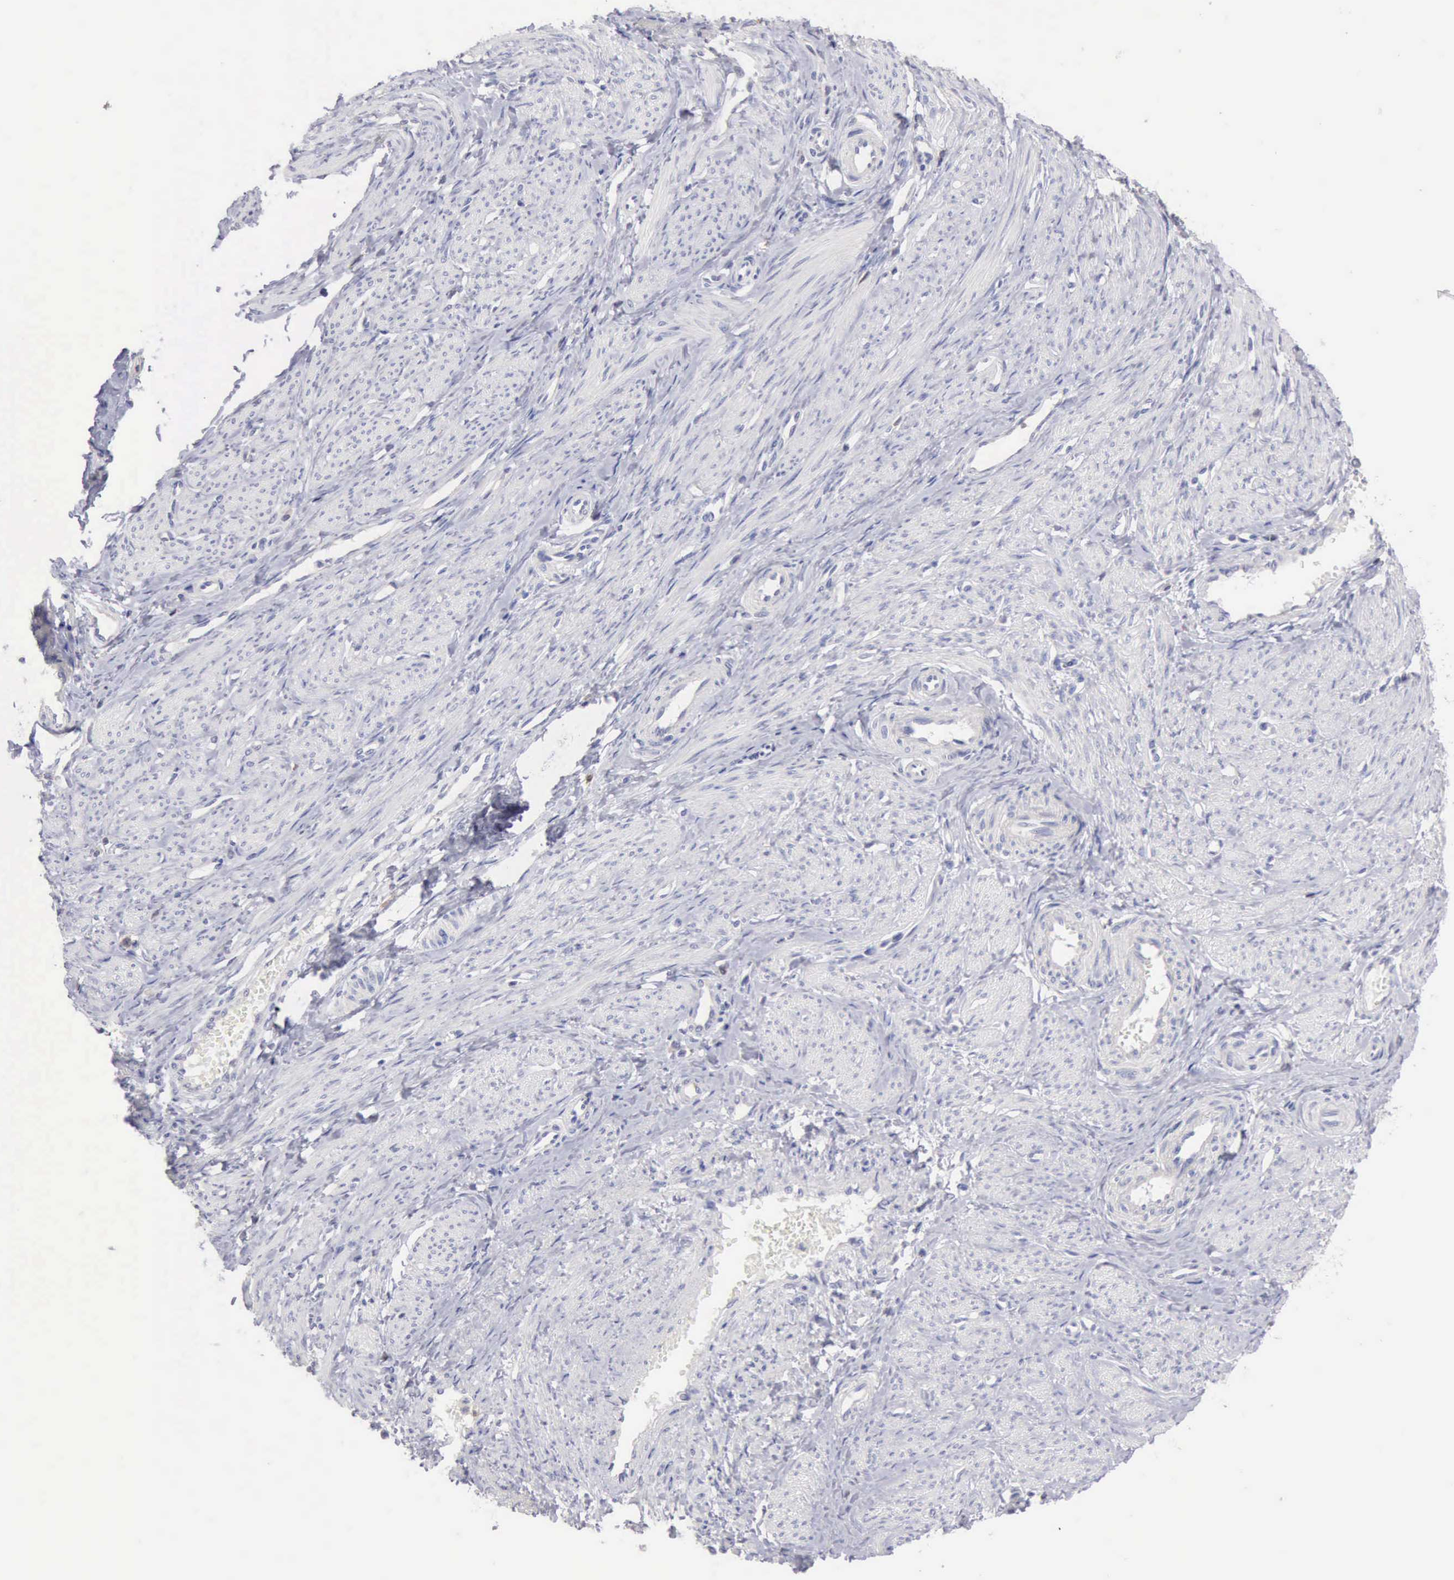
{"staining": {"intensity": "negative", "quantity": "none", "location": "none"}, "tissue": "smooth muscle", "cell_type": "Smooth muscle cells", "image_type": "normal", "snomed": [{"axis": "morphology", "description": "Normal tissue, NOS"}, {"axis": "topography", "description": "Smooth muscle"}, {"axis": "topography", "description": "Uterus"}], "caption": "DAB (3,3'-diaminobenzidine) immunohistochemical staining of benign human smooth muscle exhibits no significant expression in smooth muscle cells.", "gene": "SASH3", "patient": {"sex": "female", "age": 39}}